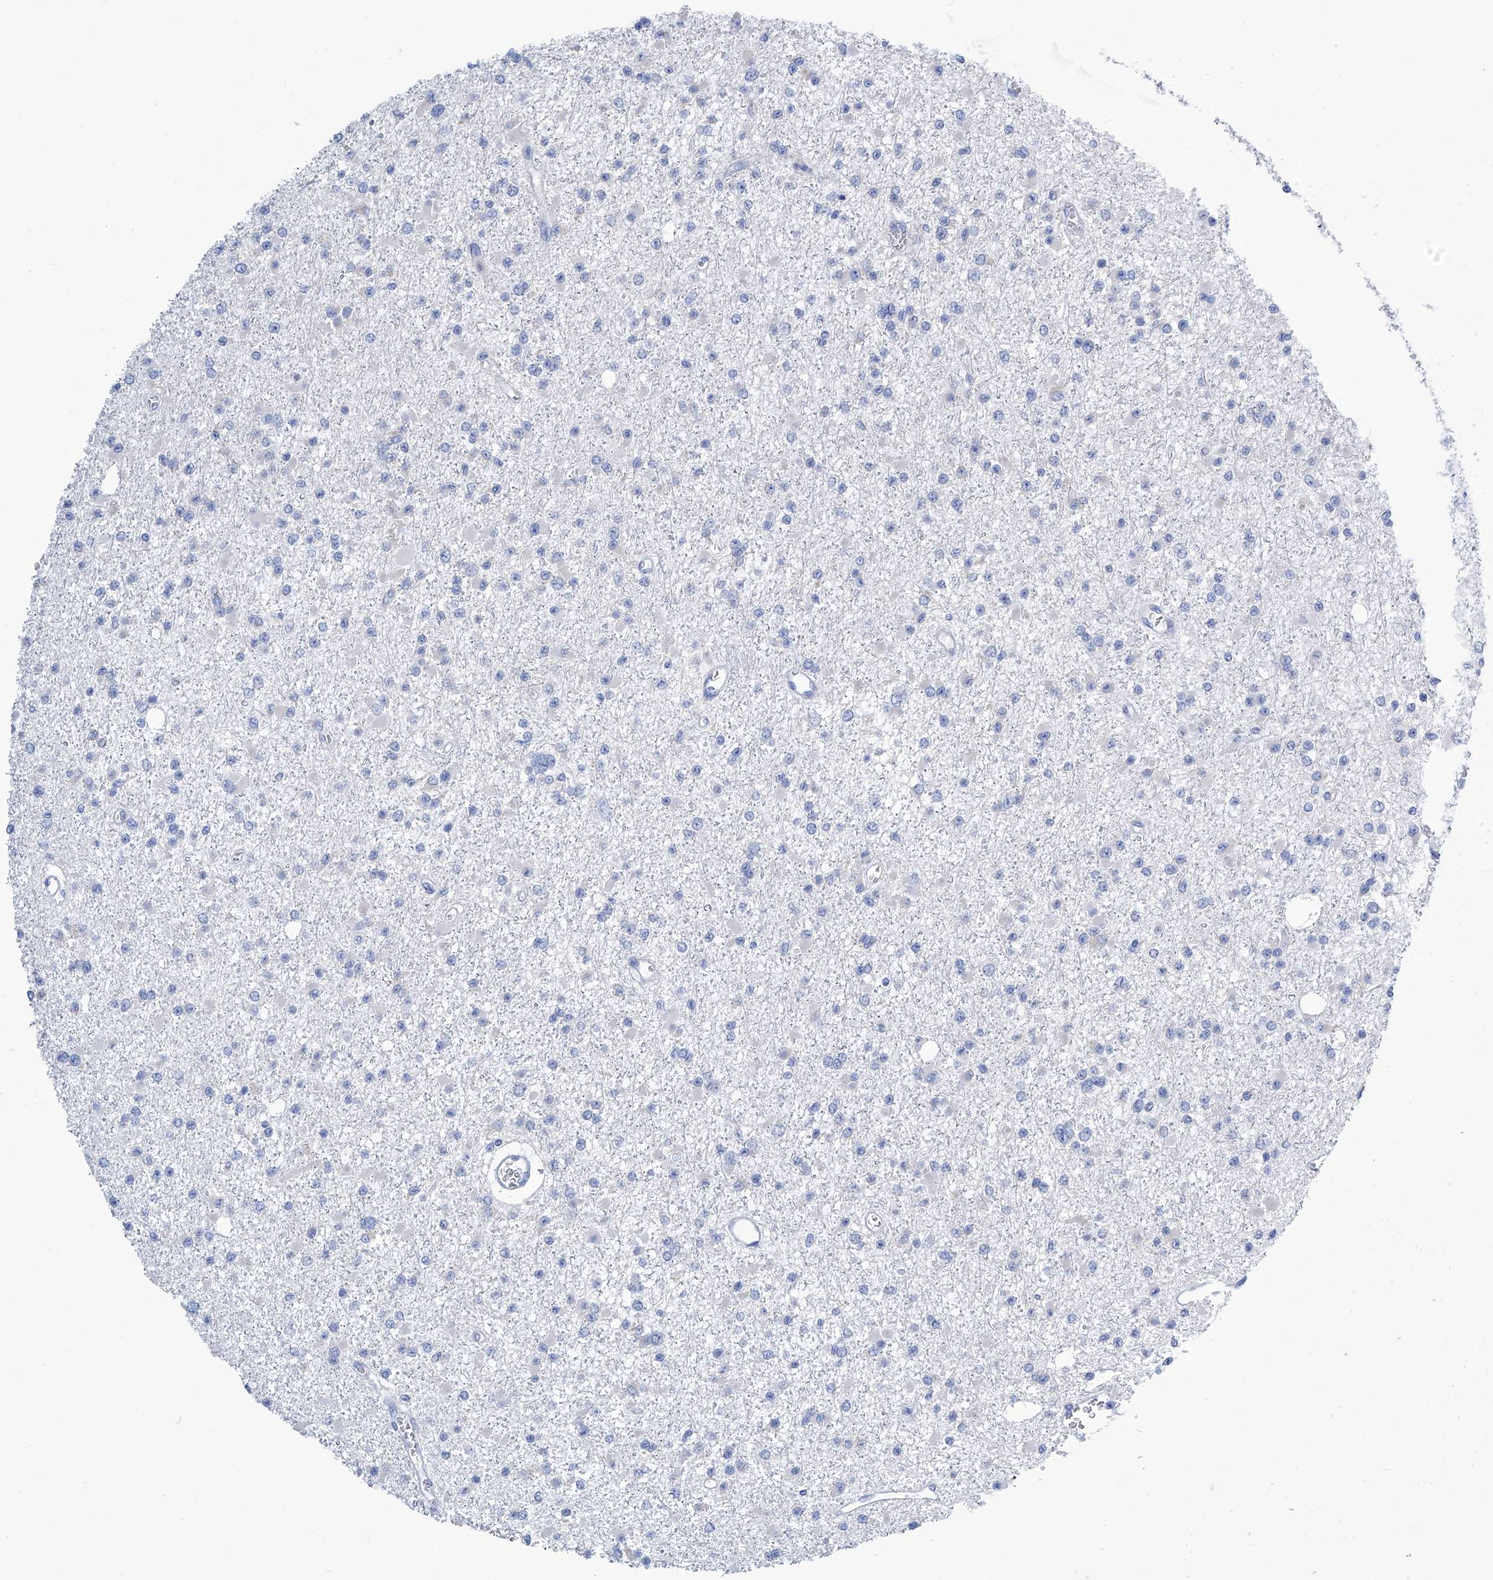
{"staining": {"intensity": "negative", "quantity": "none", "location": "none"}, "tissue": "glioma", "cell_type": "Tumor cells", "image_type": "cancer", "snomed": [{"axis": "morphology", "description": "Glioma, malignant, Low grade"}, {"axis": "topography", "description": "Brain"}], "caption": "High magnification brightfield microscopy of glioma stained with DAB (3,3'-diaminobenzidine) (brown) and counterstained with hematoxylin (blue): tumor cells show no significant staining.", "gene": "IMPA2", "patient": {"sex": "female", "age": 22}}